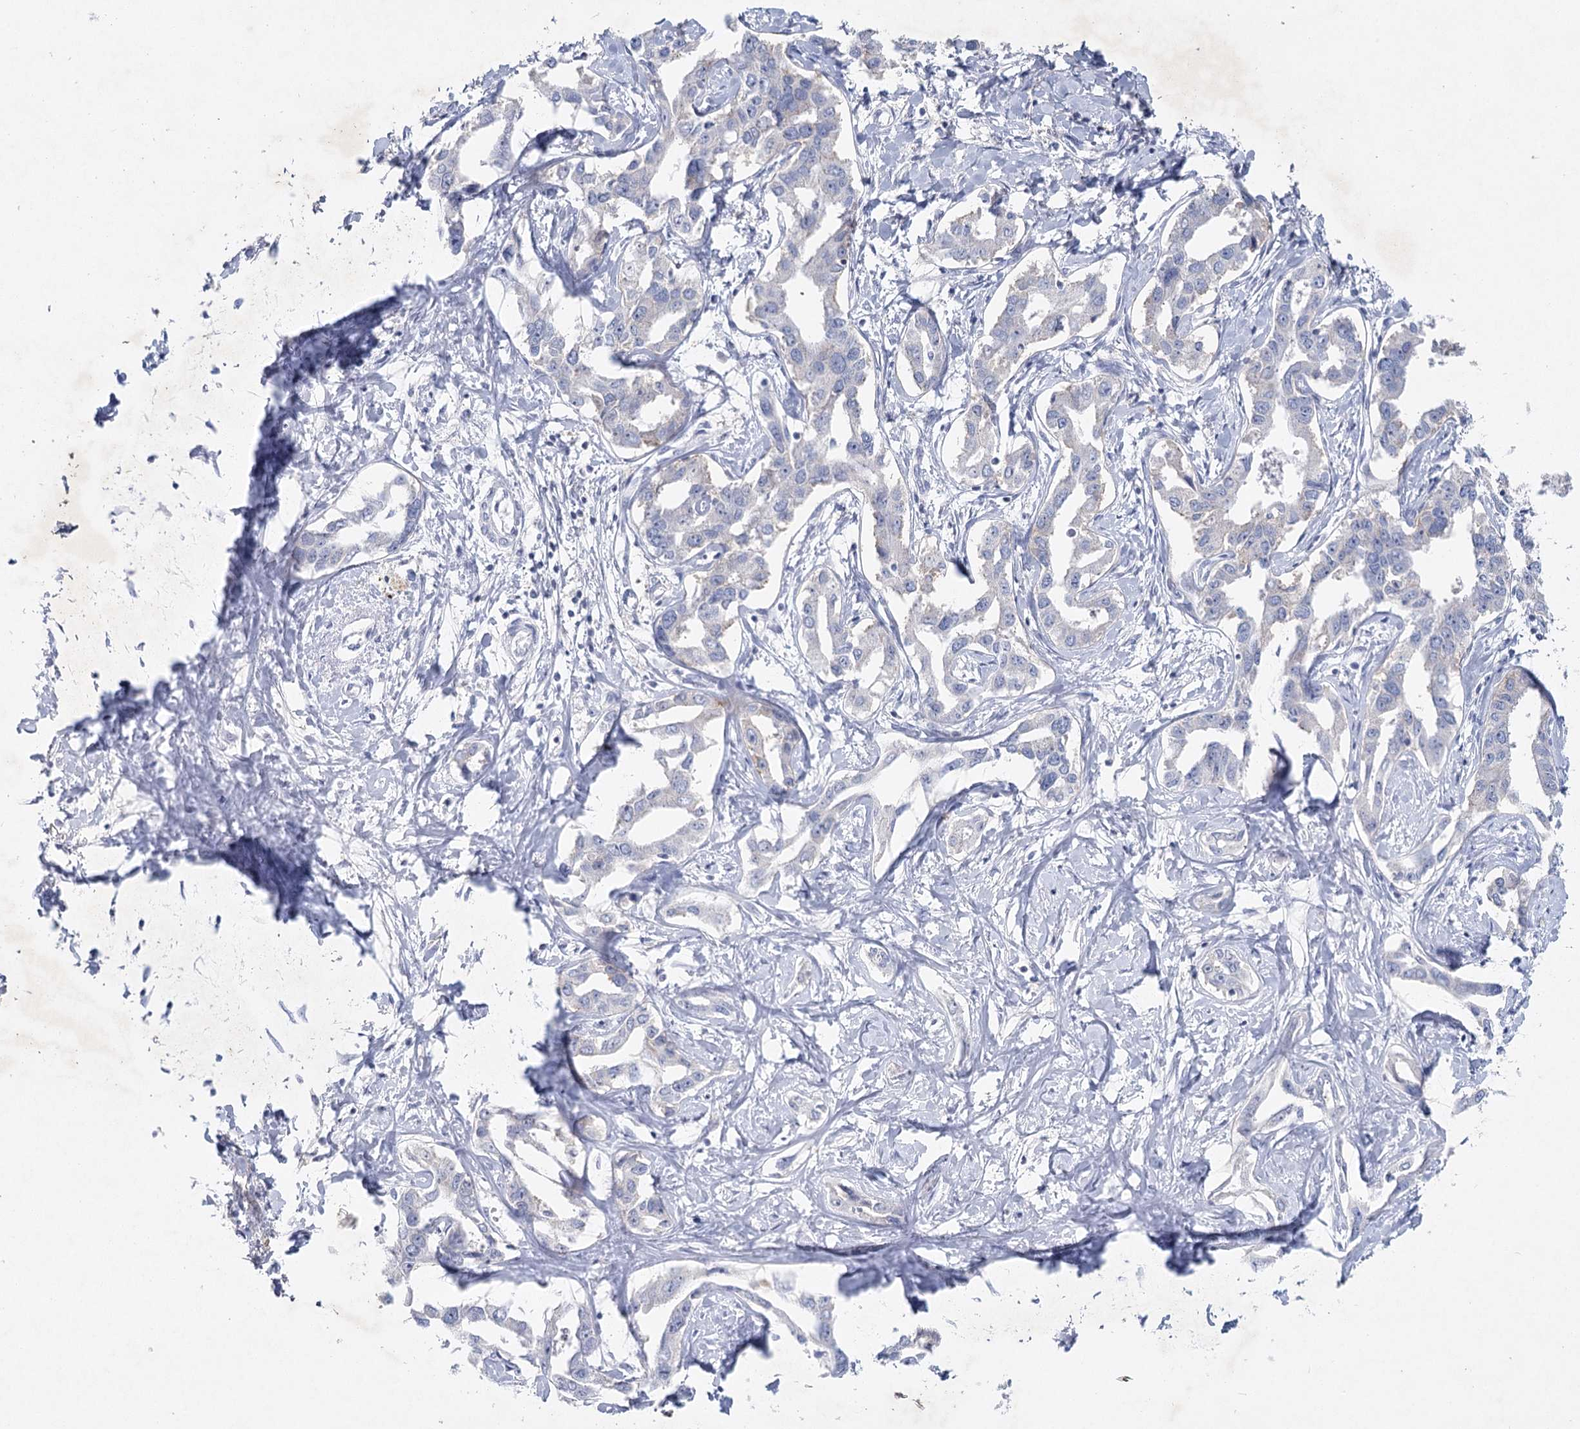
{"staining": {"intensity": "negative", "quantity": "none", "location": "none"}, "tissue": "liver cancer", "cell_type": "Tumor cells", "image_type": "cancer", "snomed": [{"axis": "morphology", "description": "Cholangiocarcinoma"}, {"axis": "topography", "description": "Liver"}], "caption": "DAB immunohistochemical staining of human cholangiocarcinoma (liver) displays no significant staining in tumor cells. (DAB (3,3'-diaminobenzidine) immunohistochemistry (IHC) with hematoxylin counter stain).", "gene": "MAP3K13", "patient": {"sex": "male", "age": 59}}